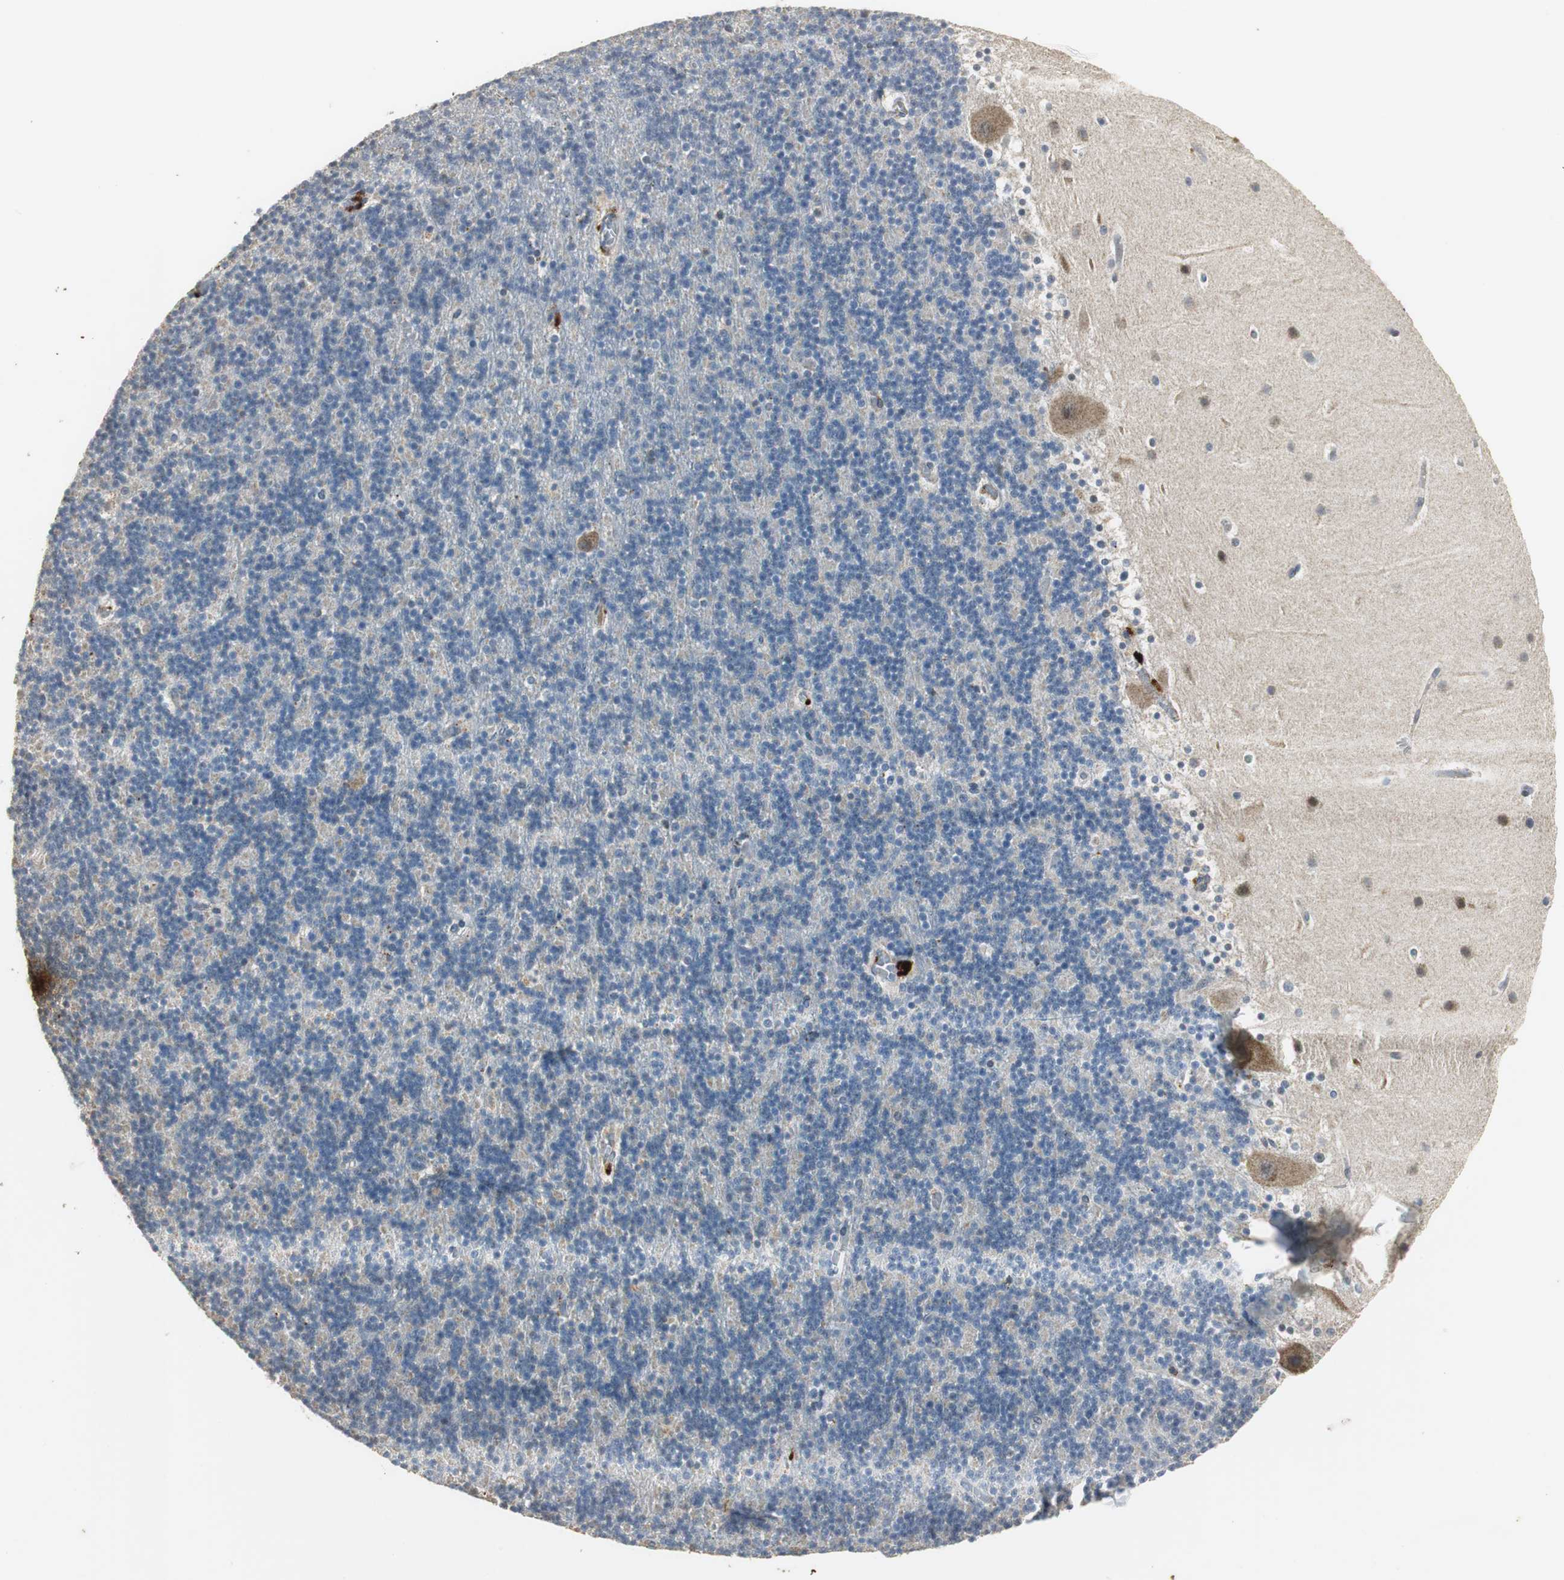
{"staining": {"intensity": "negative", "quantity": "none", "location": "none"}, "tissue": "cerebellum", "cell_type": "Cells in granular layer", "image_type": "normal", "snomed": [{"axis": "morphology", "description": "Normal tissue, NOS"}, {"axis": "topography", "description": "Cerebellum"}], "caption": "The photomicrograph shows no significant expression in cells in granular layer of cerebellum.", "gene": "DNAJB4", "patient": {"sex": "male", "age": 45}}